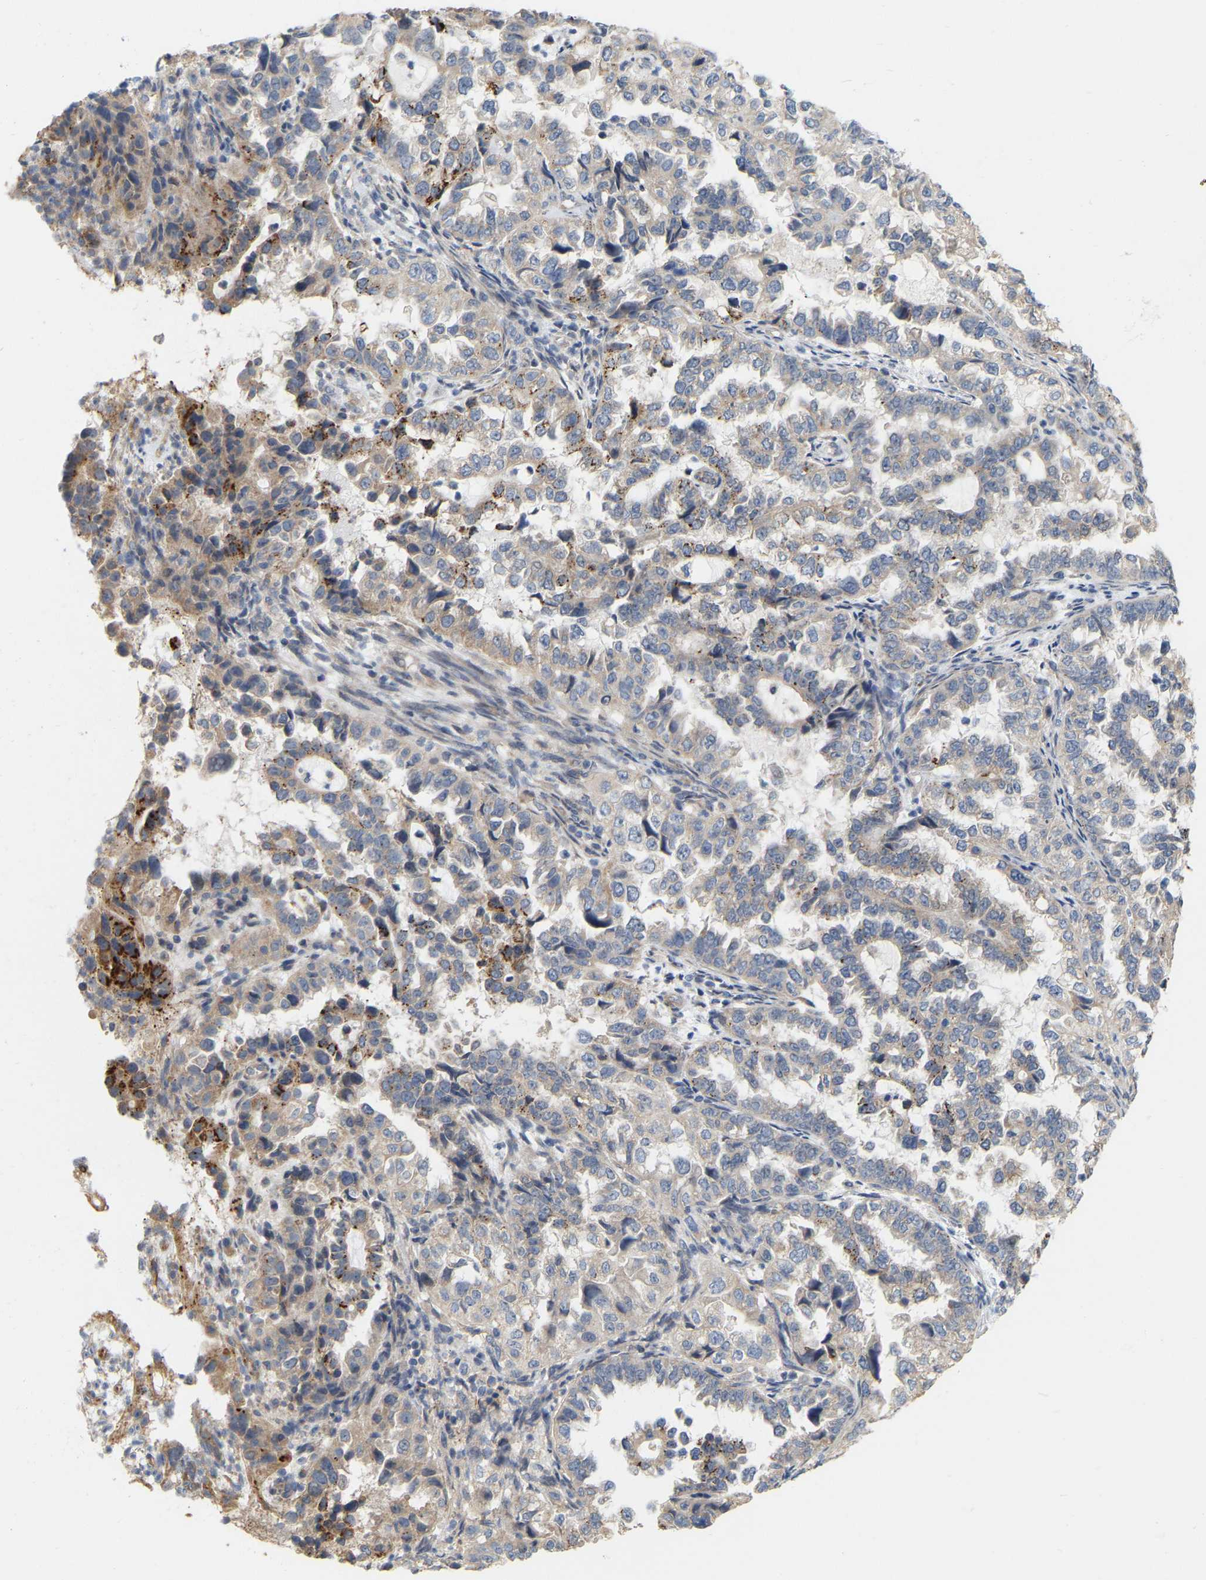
{"staining": {"intensity": "weak", "quantity": "<25%", "location": "cytoplasmic/membranous"}, "tissue": "endometrial cancer", "cell_type": "Tumor cells", "image_type": "cancer", "snomed": [{"axis": "morphology", "description": "Adenocarcinoma, NOS"}, {"axis": "topography", "description": "Endometrium"}], "caption": "A micrograph of endometrial adenocarcinoma stained for a protein exhibits no brown staining in tumor cells.", "gene": "SSH1", "patient": {"sex": "female", "age": 85}}